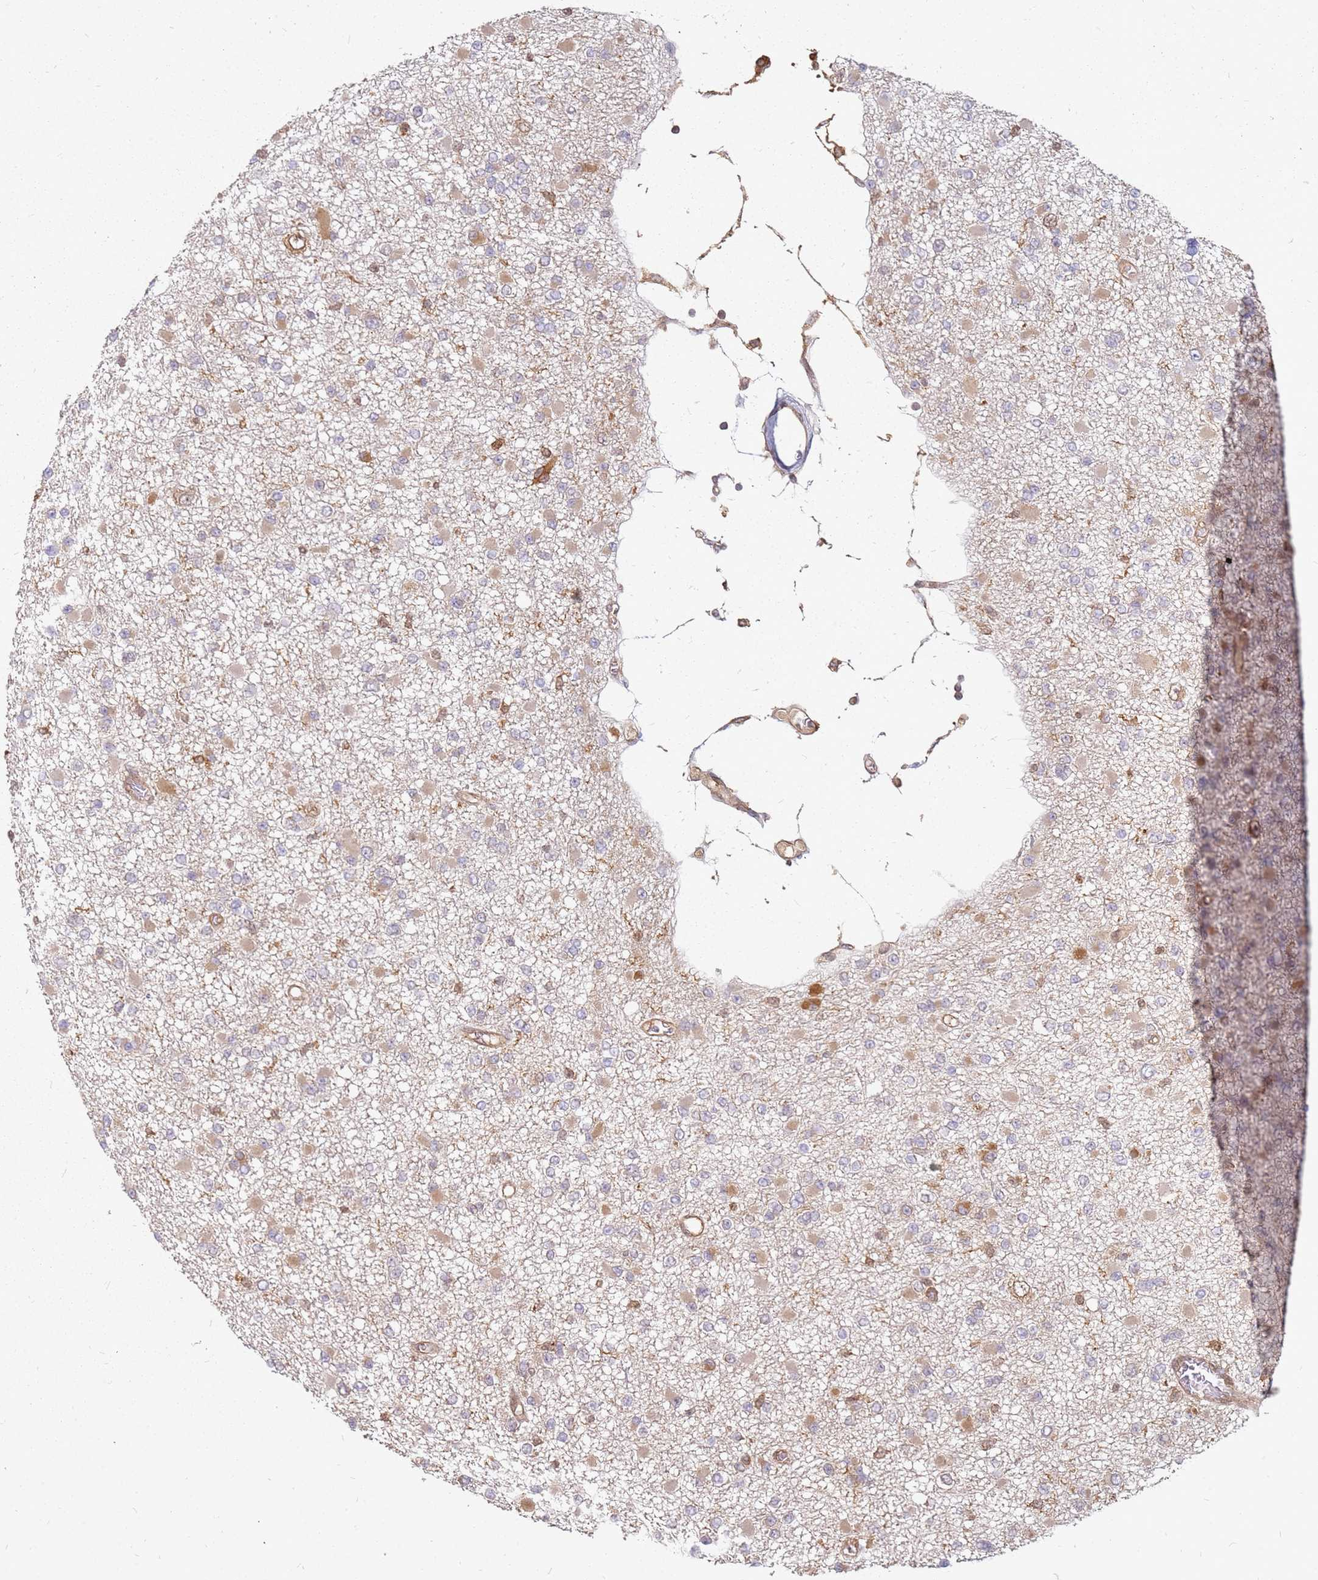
{"staining": {"intensity": "moderate", "quantity": "<25%", "location": "cytoplasmic/membranous"}, "tissue": "glioma", "cell_type": "Tumor cells", "image_type": "cancer", "snomed": [{"axis": "morphology", "description": "Glioma, malignant, Low grade"}, {"axis": "topography", "description": "Brain"}], "caption": "Immunohistochemical staining of glioma demonstrates low levels of moderate cytoplasmic/membranous positivity in about <25% of tumor cells. The staining is performed using DAB brown chromogen to label protein expression. The nuclei are counter-stained blue using hematoxylin.", "gene": "NUDT14", "patient": {"sex": "female", "age": 22}}